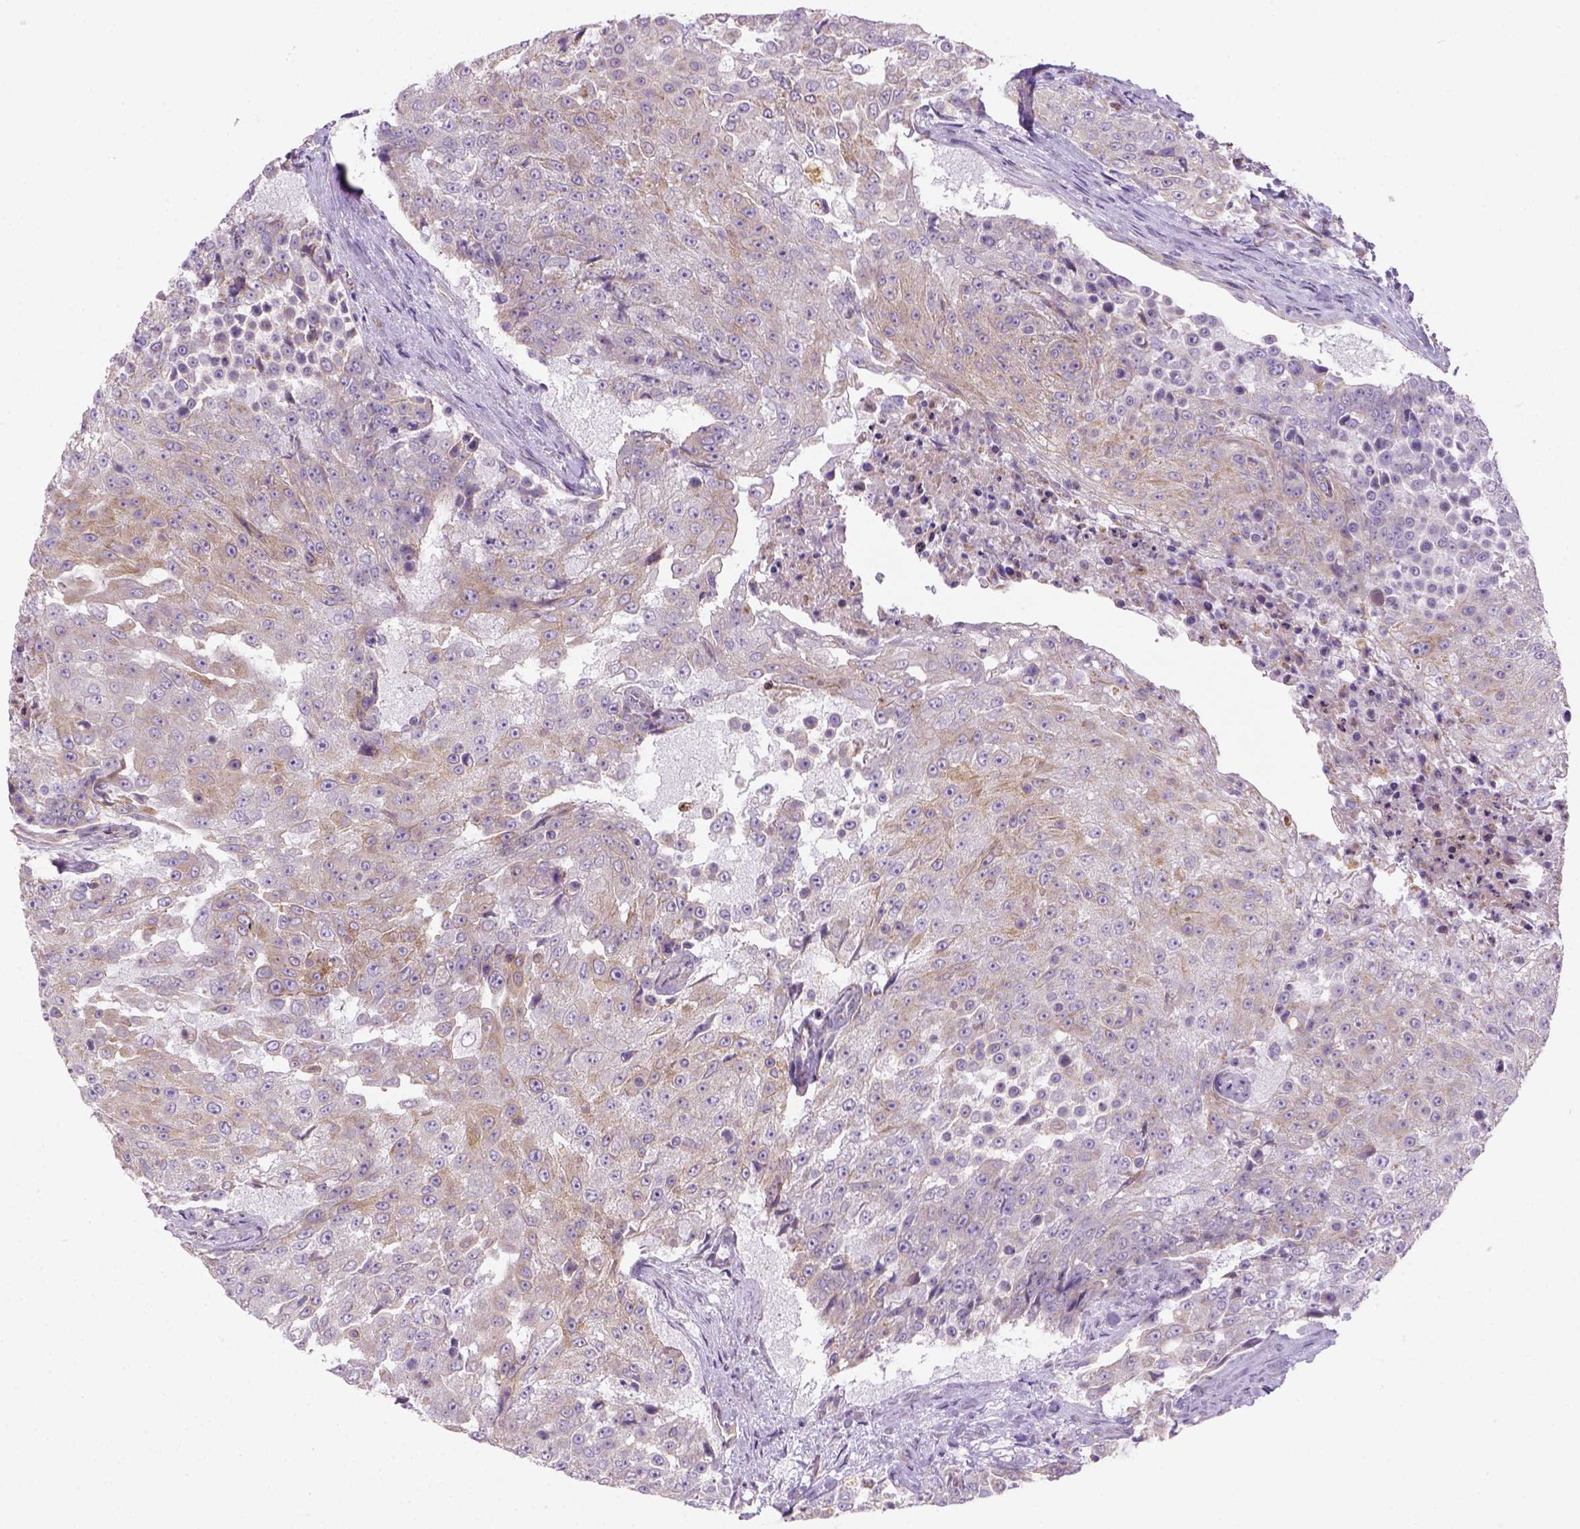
{"staining": {"intensity": "weak", "quantity": "25%-75%", "location": "cytoplasmic/membranous"}, "tissue": "urothelial cancer", "cell_type": "Tumor cells", "image_type": "cancer", "snomed": [{"axis": "morphology", "description": "Urothelial carcinoma, High grade"}, {"axis": "topography", "description": "Urinary bladder"}], "caption": "Urothelial cancer was stained to show a protein in brown. There is low levels of weak cytoplasmic/membranous expression in about 25%-75% of tumor cells. (DAB (3,3'-diaminobenzidine) IHC, brown staining for protein, blue staining for nuclei).", "gene": "HTRA1", "patient": {"sex": "female", "age": 63}}